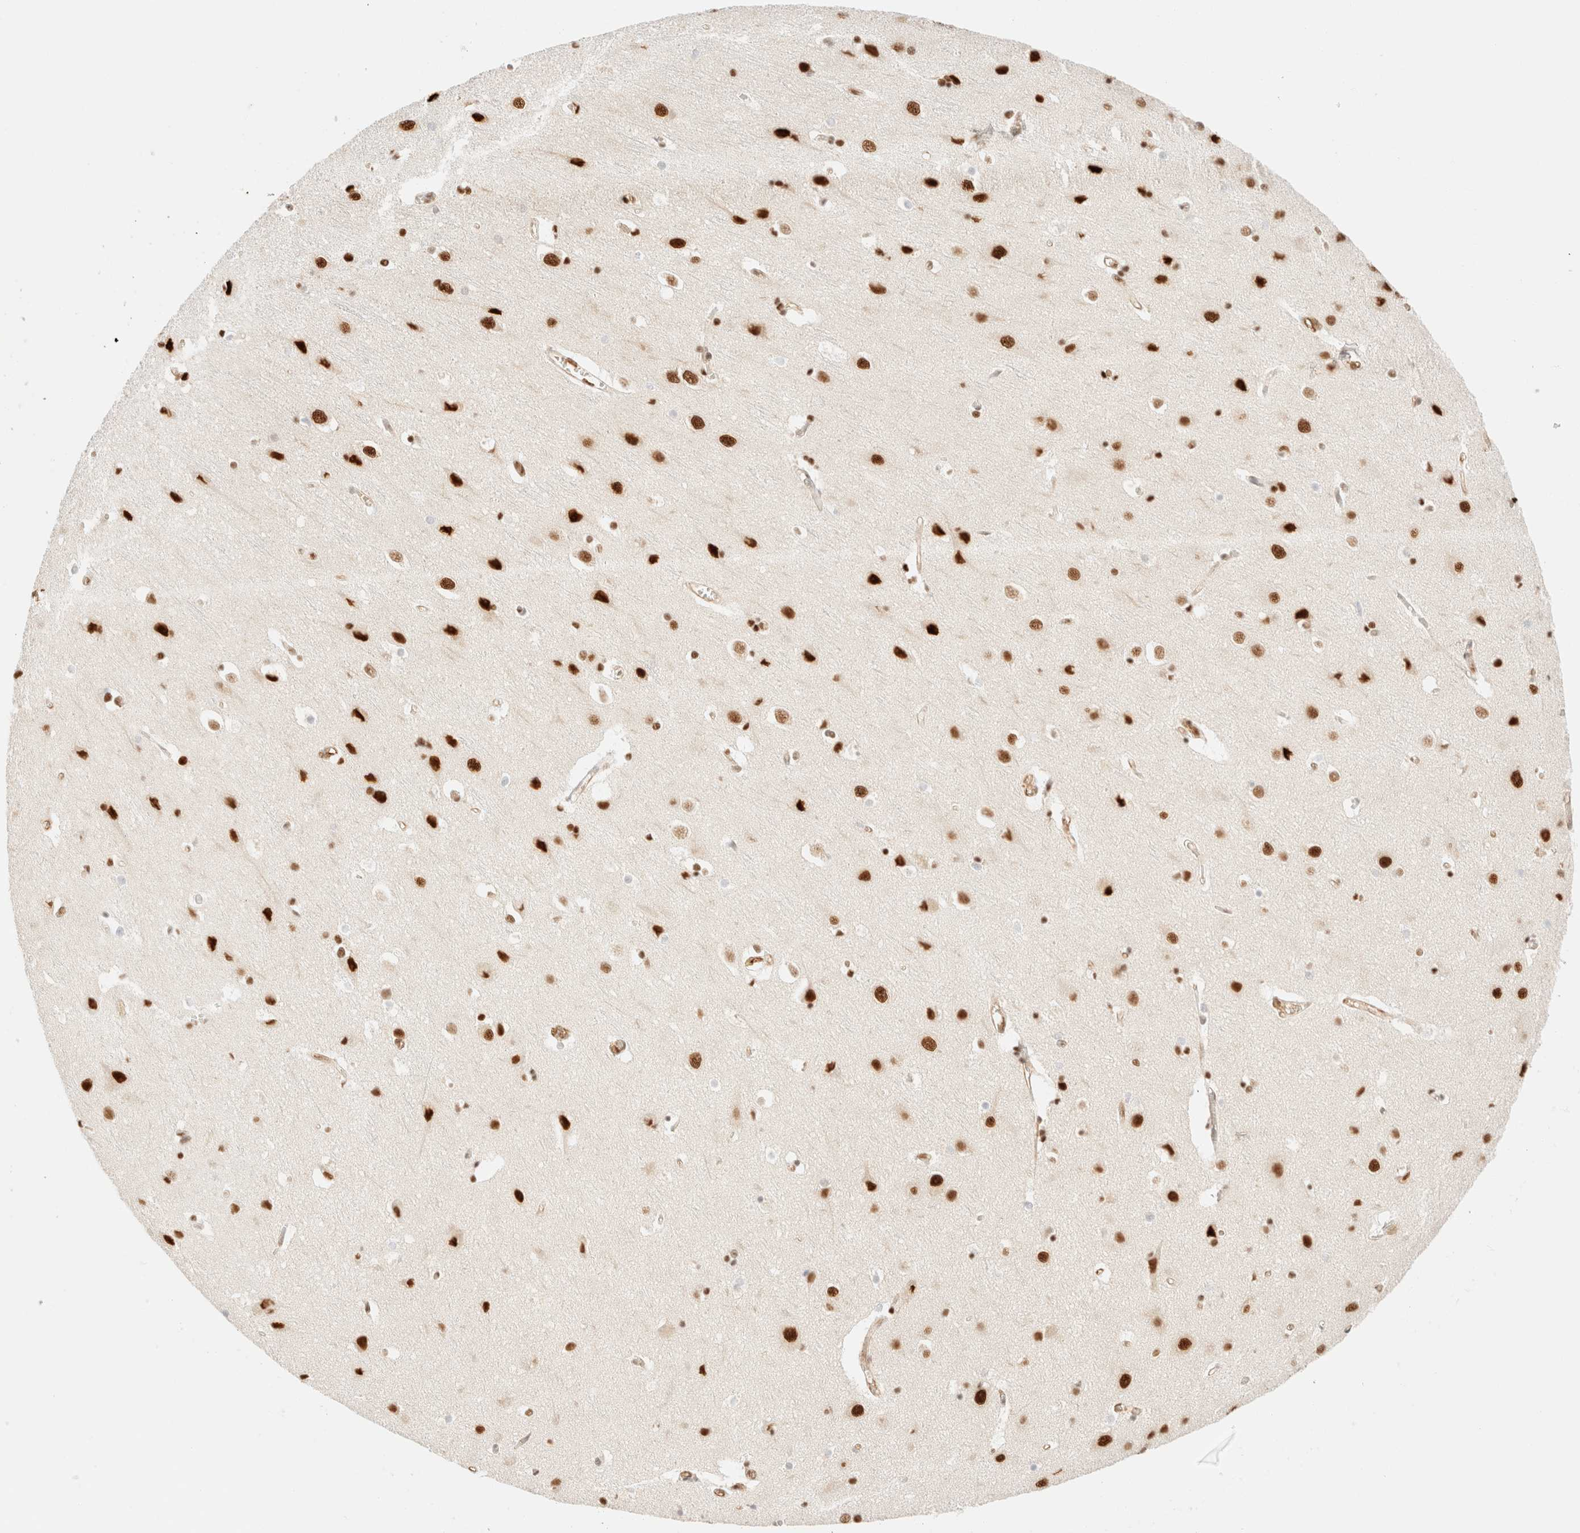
{"staining": {"intensity": "moderate", "quantity": ">75%", "location": "cytoplasmic/membranous,nuclear"}, "tissue": "cerebral cortex", "cell_type": "Endothelial cells", "image_type": "normal", "snomed": [{"axis": "morphology", "description": "Normal tissue, NOS"}, {"axis": "topography", "description": "Cerebral cortex"}], "caption": "Immunohistochemical staining of benign human cerebral cortex demonstrates >75% levels of moderate cytoplasmic/membranous,nuclear protein positivity in approximately >75% of endothelial cells. (Stains: DAB (3,3'-diaminobenzidine) in brown, nuclei in blue, Microscopy: brightfield microscopy at high magnification).", "gene": "ZSCAN18", "patient": {"sex": "male", "age": 54}}